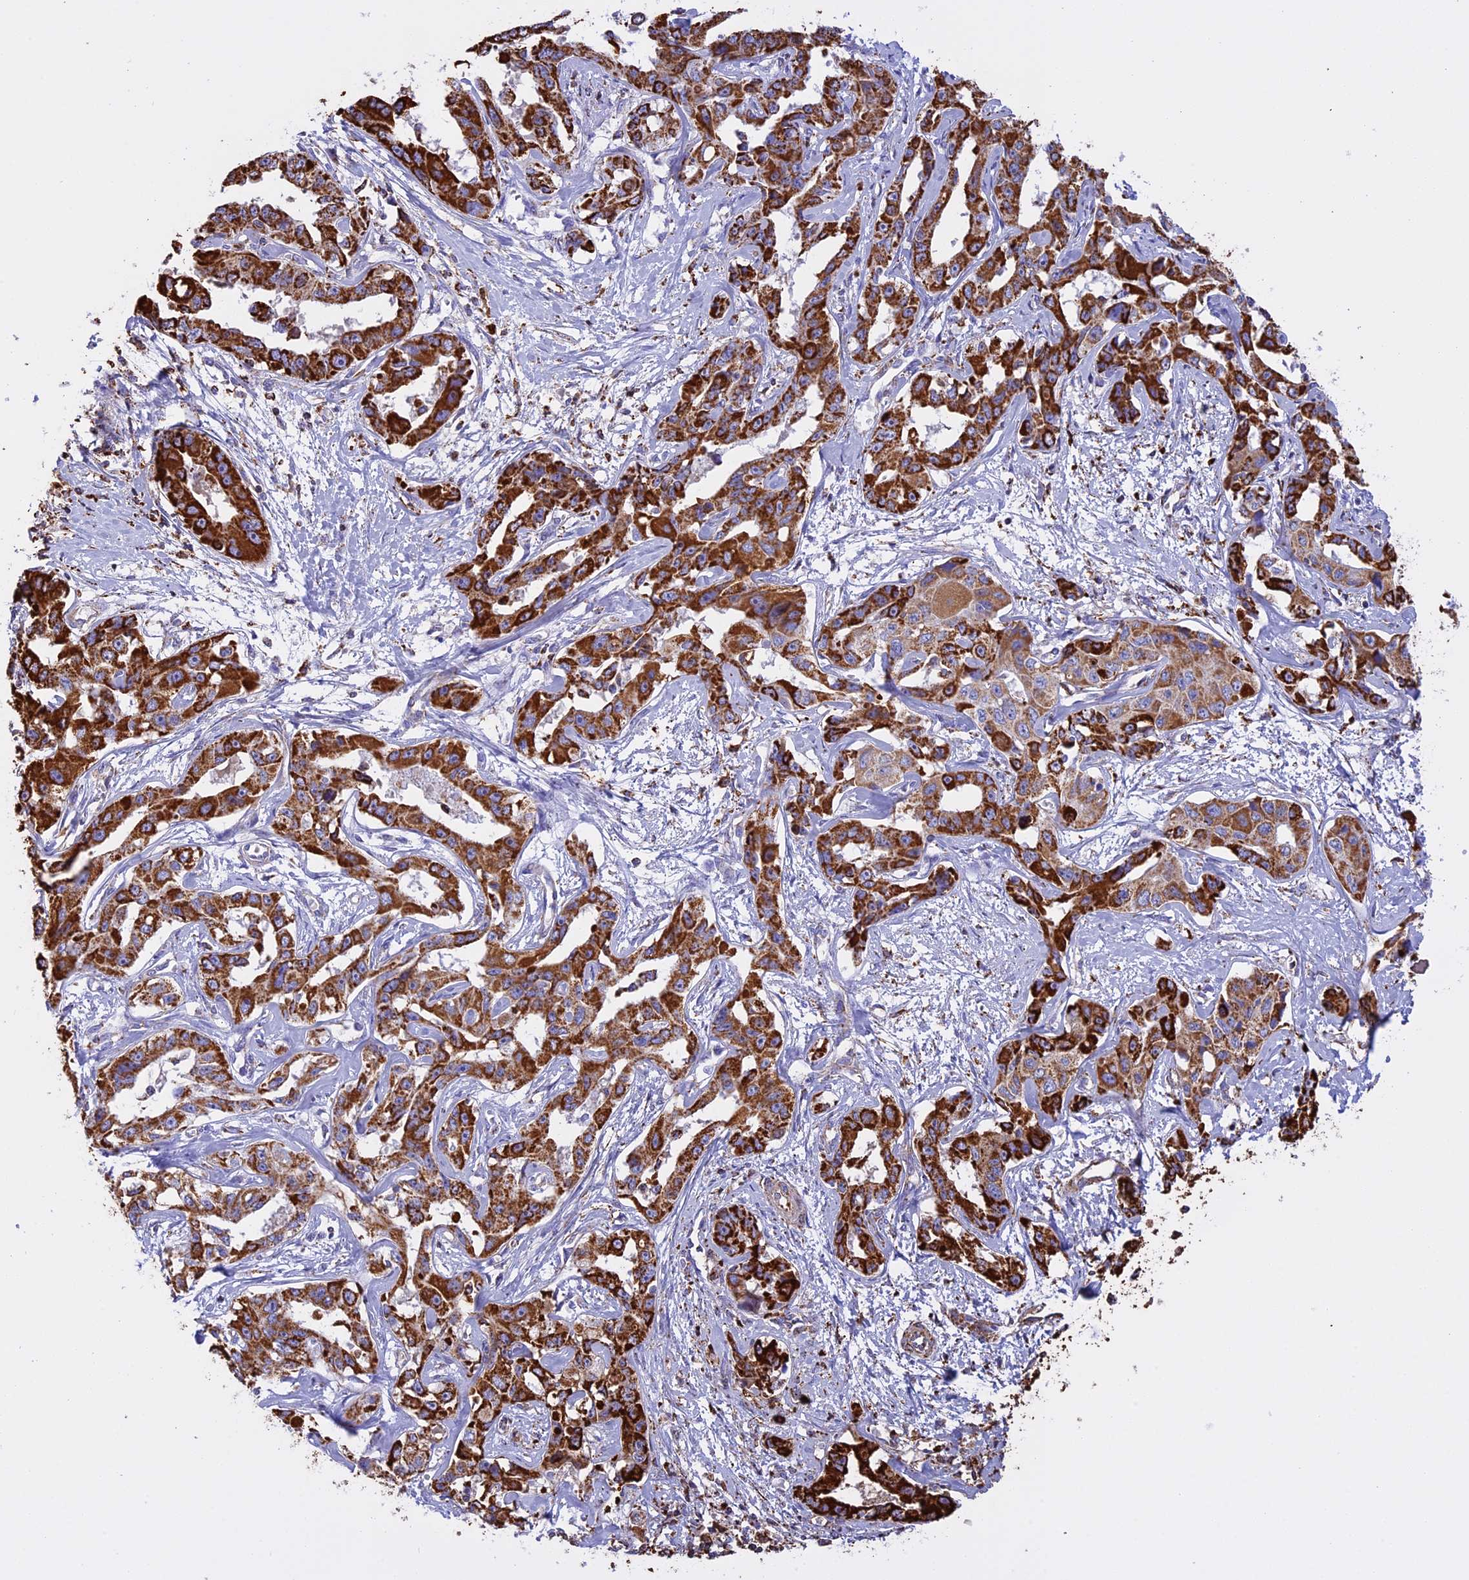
{"staining": {"intensity": "strong", "quantity": ">75%", "location": "cytoplasmic/membranous"}, "tissue": "liver cancer", "cell_type": "Tumor cells", "image_type": "cancer", "snomed": [{"axis": "morphology", "description": "Cholangiocarcinoma"}, {"axis": "topography", "description": "Liver"}], "caption": "Protein analysis of liver cancer (cholangiocarcinoma) tissue demonstrates strong cytoplasmic/membranous staining in approximately >75% of tumor cells. (brown staining indicates protein expression, while blue staining denotes nuclei).", "gene": "KCNG1", "patient": {"sex": "male", "age": 59}}